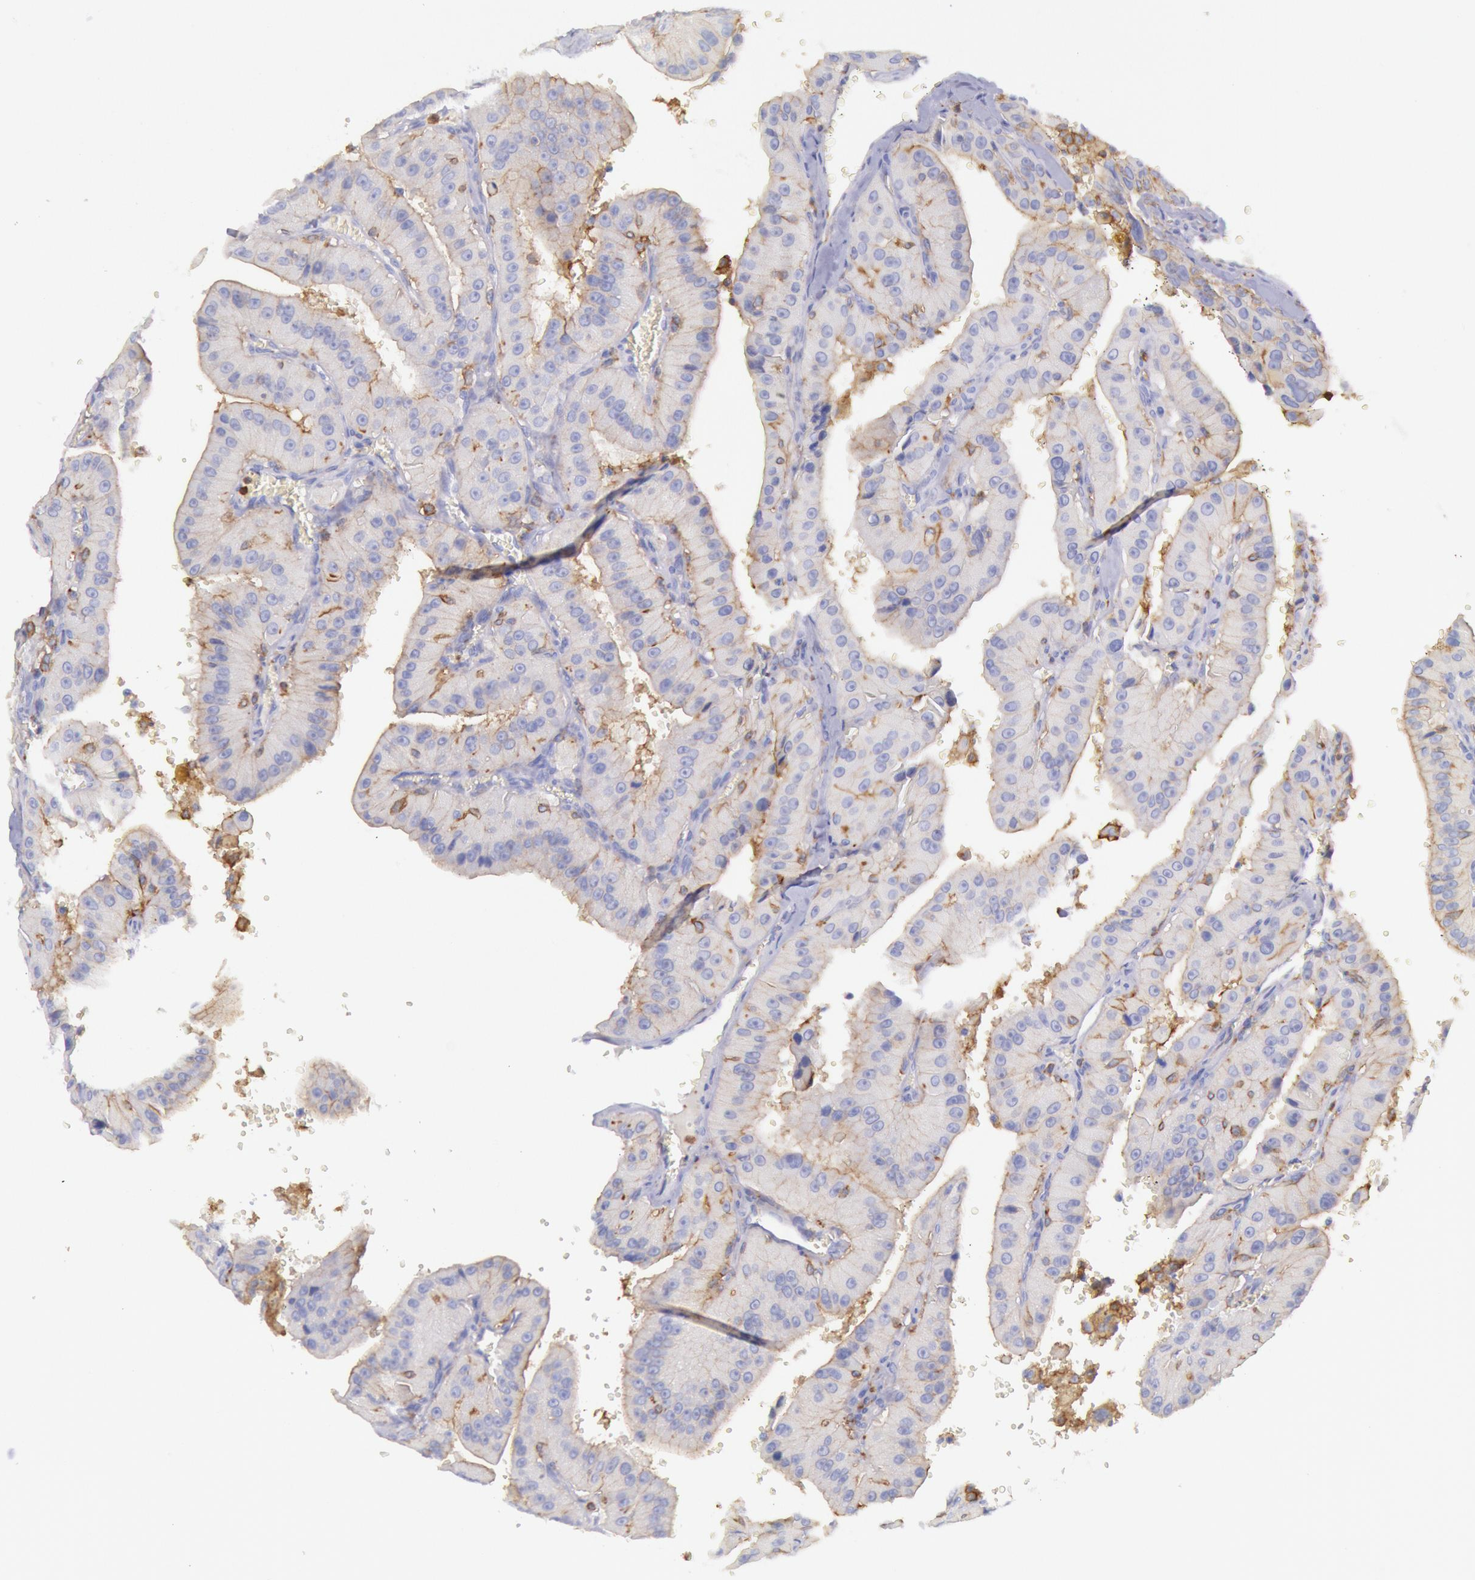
{"staining": {"intensity": "negative", "quantity": "none", "location": "none"}, "tissue": "thyroid cancer", "cell_type": "Tumor cells", "image_type": "cancer", "snomed": [{"axis": "morphology", "description": "Carcinoma, NOS"}, {"axis": "topography", "description": "Thyroid gland"}], "caption": "Immunohistochemistry image of neoplastic tissue: thyroid carcinoma stained with DAB displays no significant protein positivity in tumor cells.", "gene": "LYN", "patient": {"sex": "male", "age": 76}}